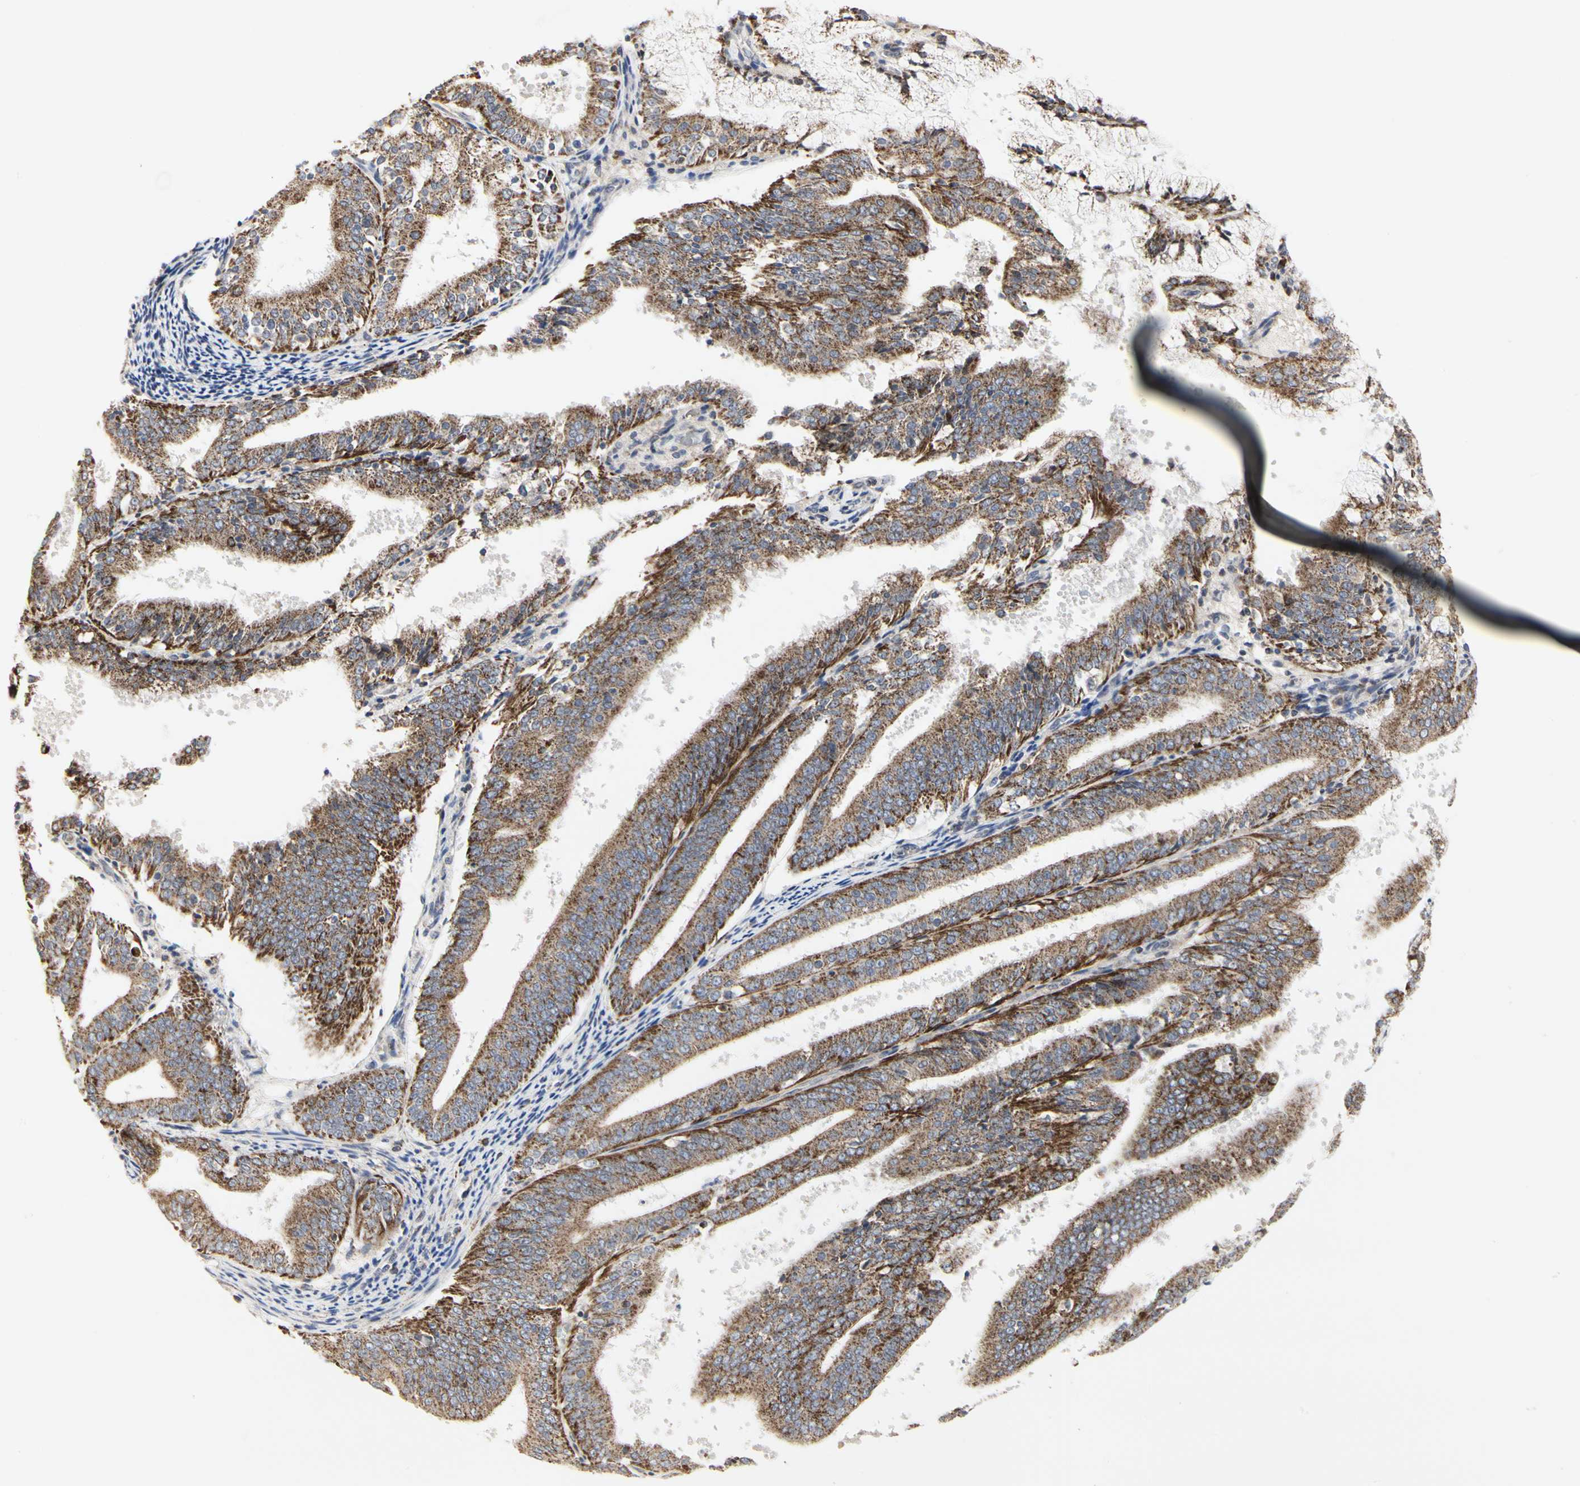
{"staining": {"intensity": "moderate", "quantity": ">75%", "location": "cytoplasmic/membranous"}, "tissue": "endometrial cancer", "cell_type": "Tumor cells", "image_type": "cancer", "snomed": [{"axis": "morphology", "description": "Adenocarcinoma, NOS"}, {"axis": "topography", "description": "Endometrium"}], "caption": "Immunohistochemistry image of human adenocarcinoma (endometrial) stained for a protein (brown), which reveals medium levels of moderate cytoplasmic/membranous expression in approximately >75% of tumor cells.", "gene": "TSKU", "patient": {"sex": "female", "age": 63}}